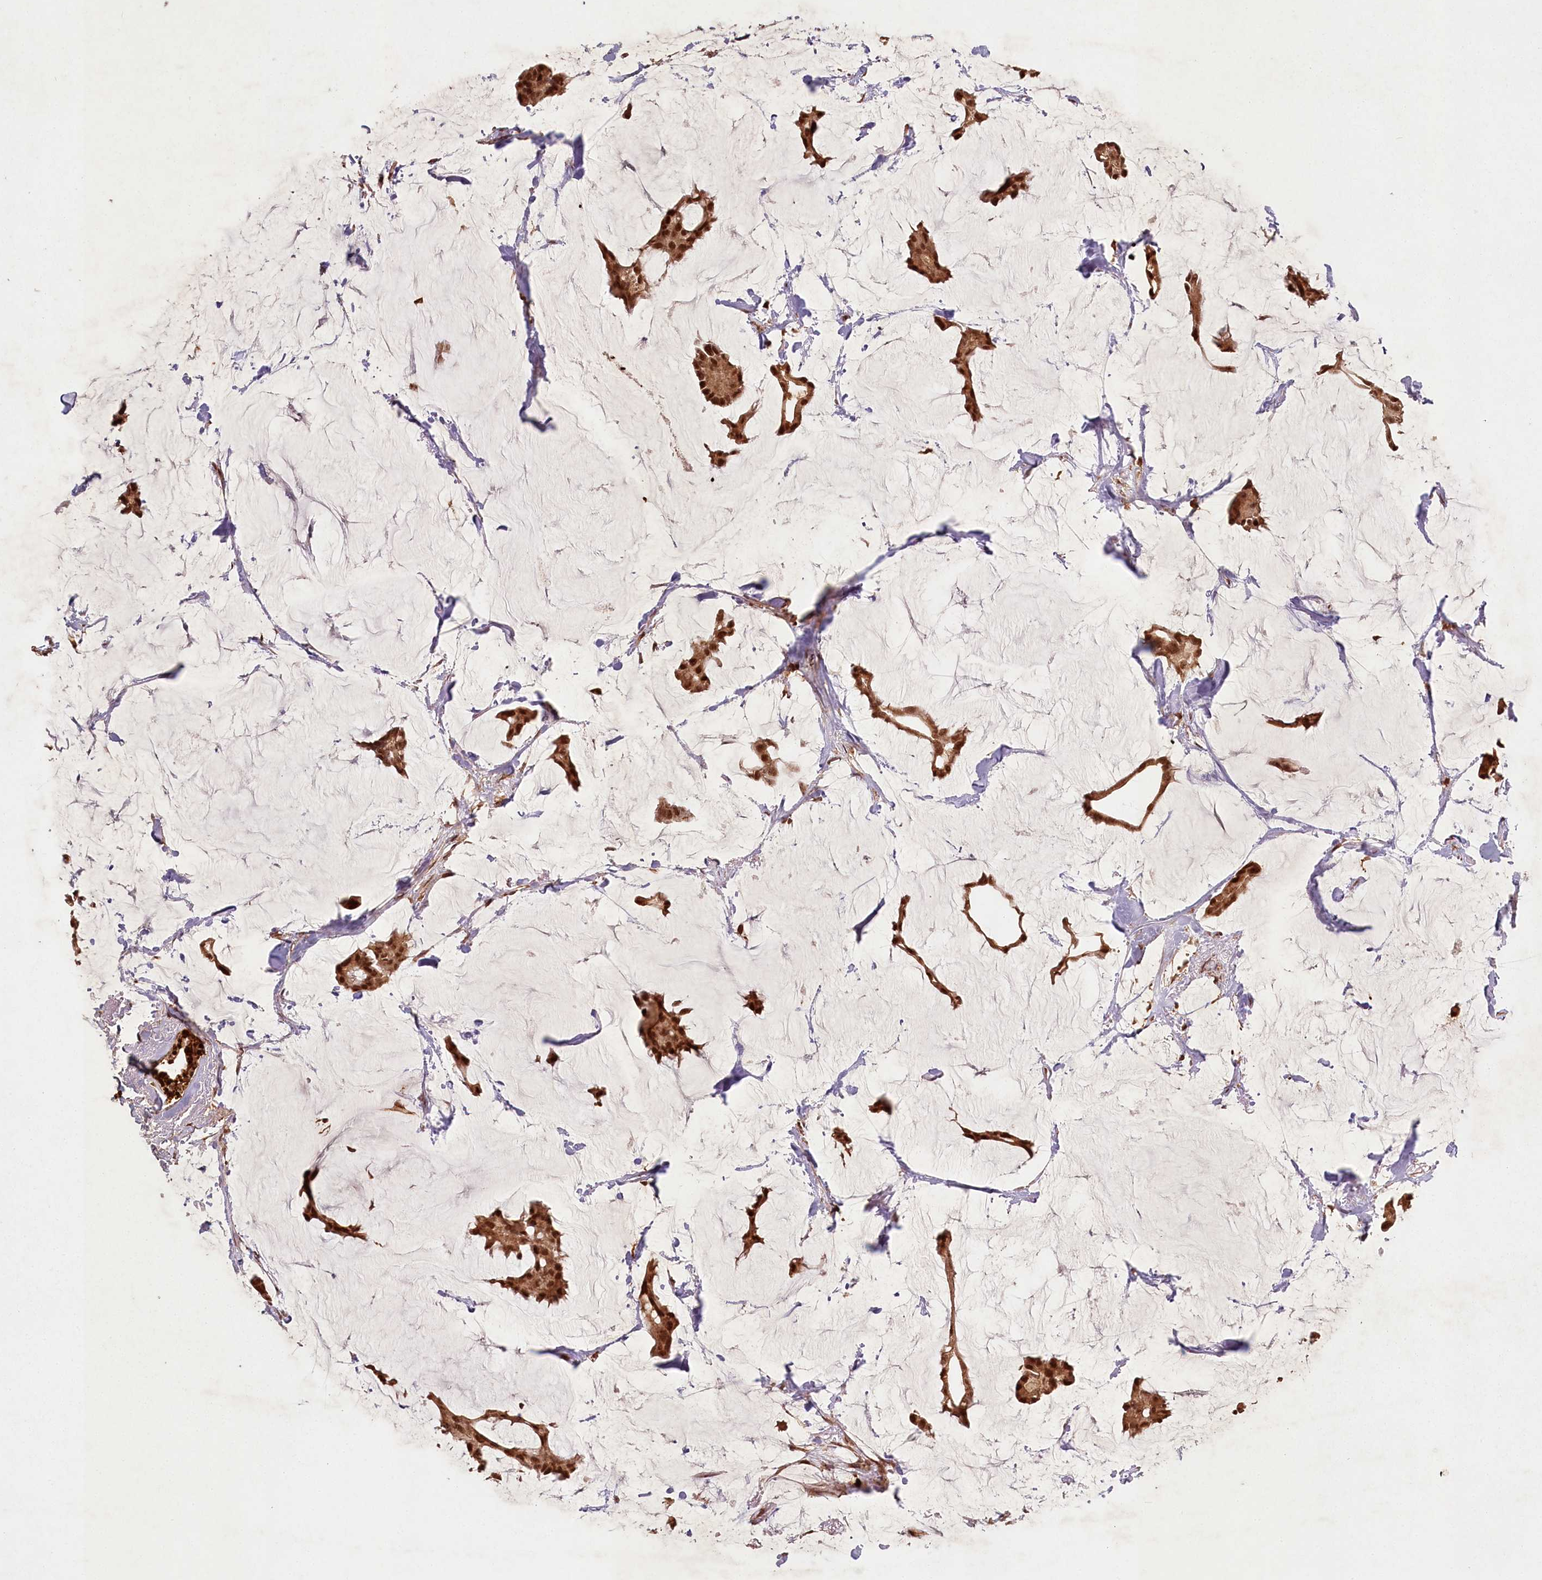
{"staining": {"intensity": "strong", "quantity": ">75%", "location": "cytoplasmic/membranous,nuclear"}, "tissue": "breast cancer", "cell_type": "Tumor cells", "image_type": "cancer", "snomed": [{"axis": "morphology", "description": "Duct carcinoma"}, {"axis": "topography", "description": "Breast"}], "caption": "Protein expression by IHC demonstrates strong cytoplasmic/membranous and nuclear positivity in approximately >75% of tumor cells in breast intraductal carcinoma. (DAB (3,3'-diaminobenzidine) IHC with brightfield microscopy, high magnification).", "gene": "MICU1", "patient": {"sex": "female", "age": 93}}